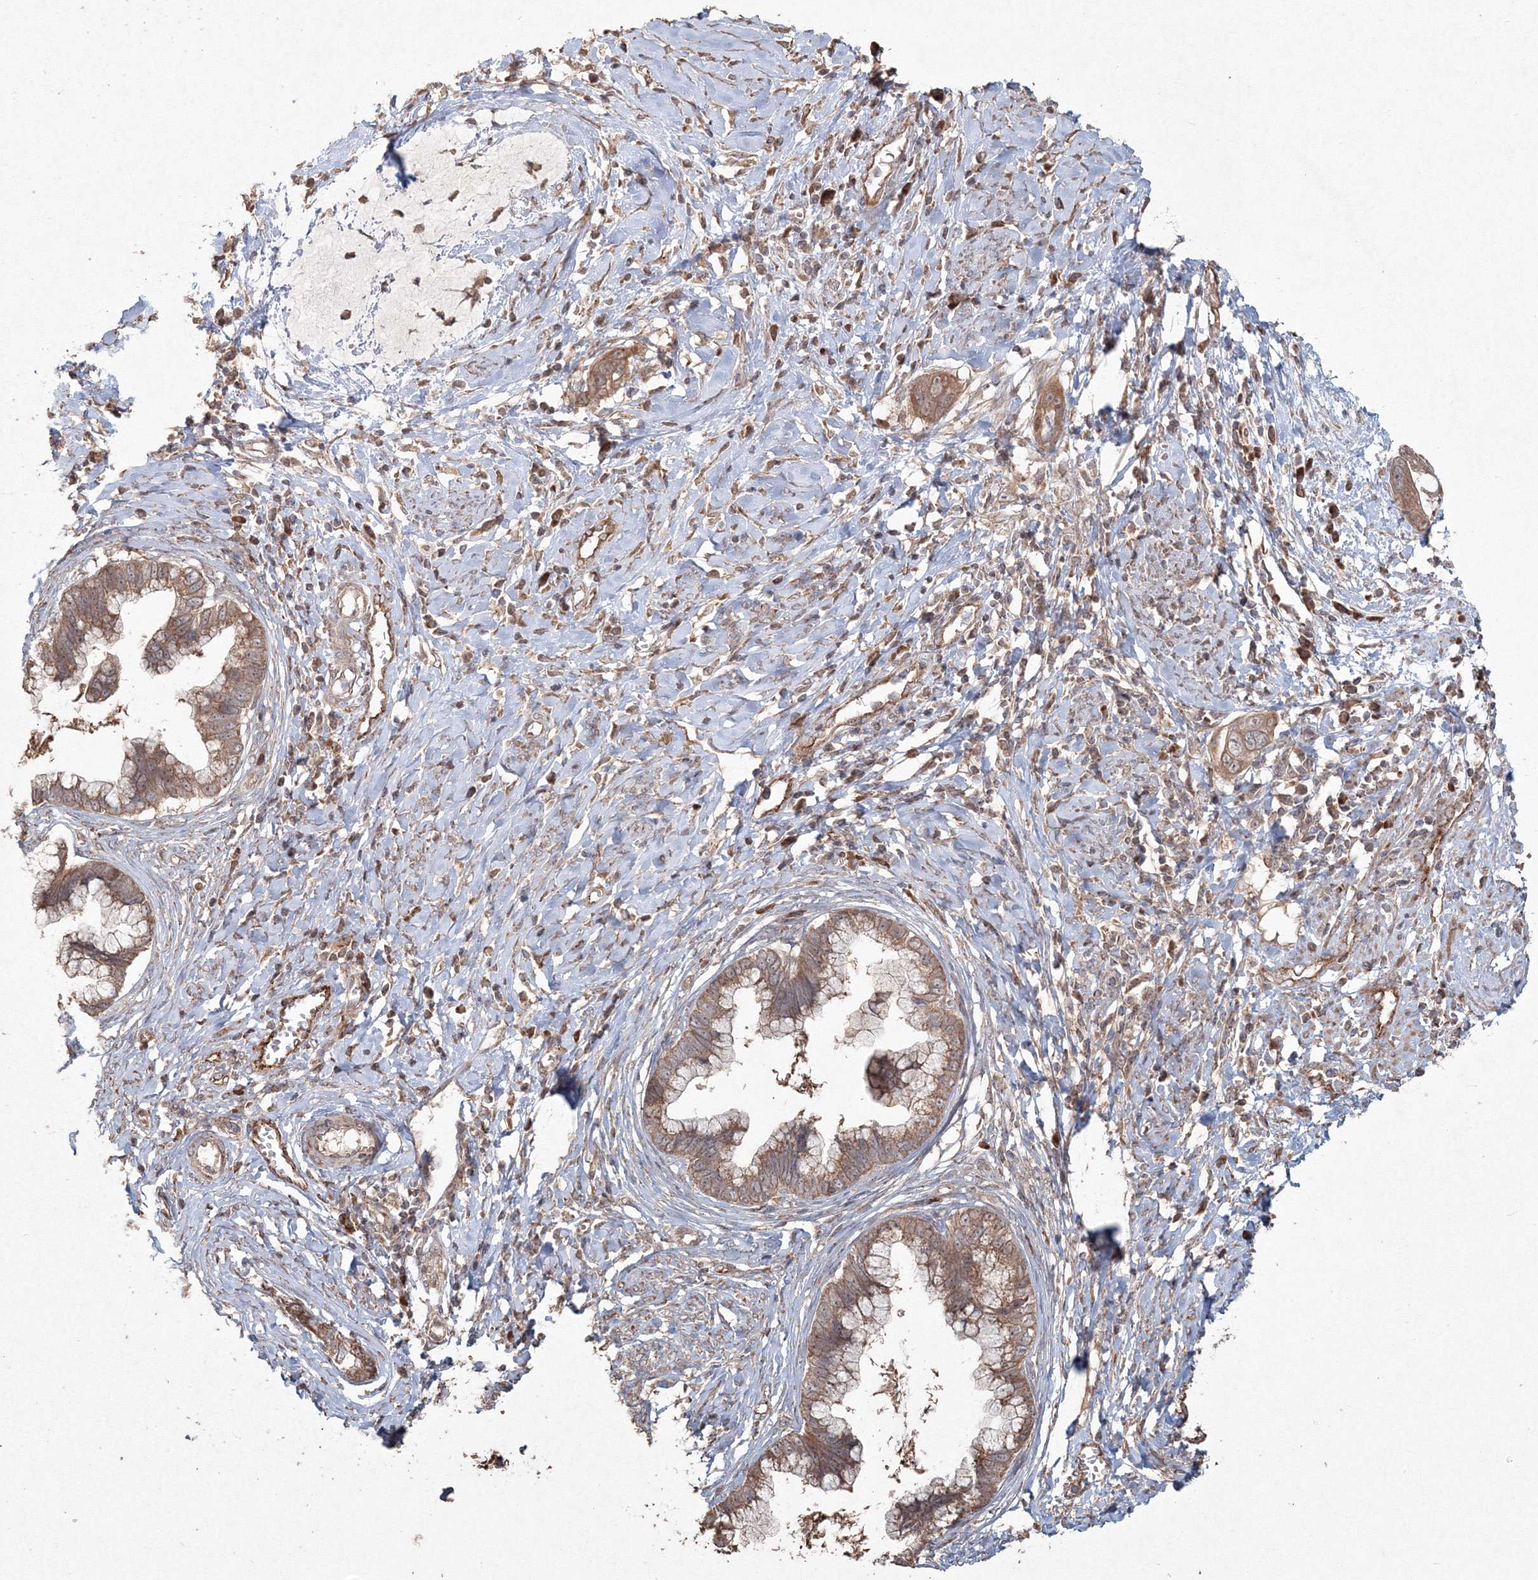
{"staining": {"intensity": "moderate", "quantity": ">75%", "location": "cytoplasmic/membranous"}, "tissue": "cervical cancer", "cell_type": "Tumor cells", "image_type": "cancer", "snomed": [{"axis": "morphology", "description": "Adenocarcinoma, NOS"}, {"axis": "topography", "description": "Cervix"}], "caption": "Moderate cytoplasmic/membranous staining for a protein is appreciated in about >75% of tumor cells of cervical cancer using immunohistochemistry (IHC).", "gene": "ANAPC16", "patient": {"sex": "female", "age": 44}}